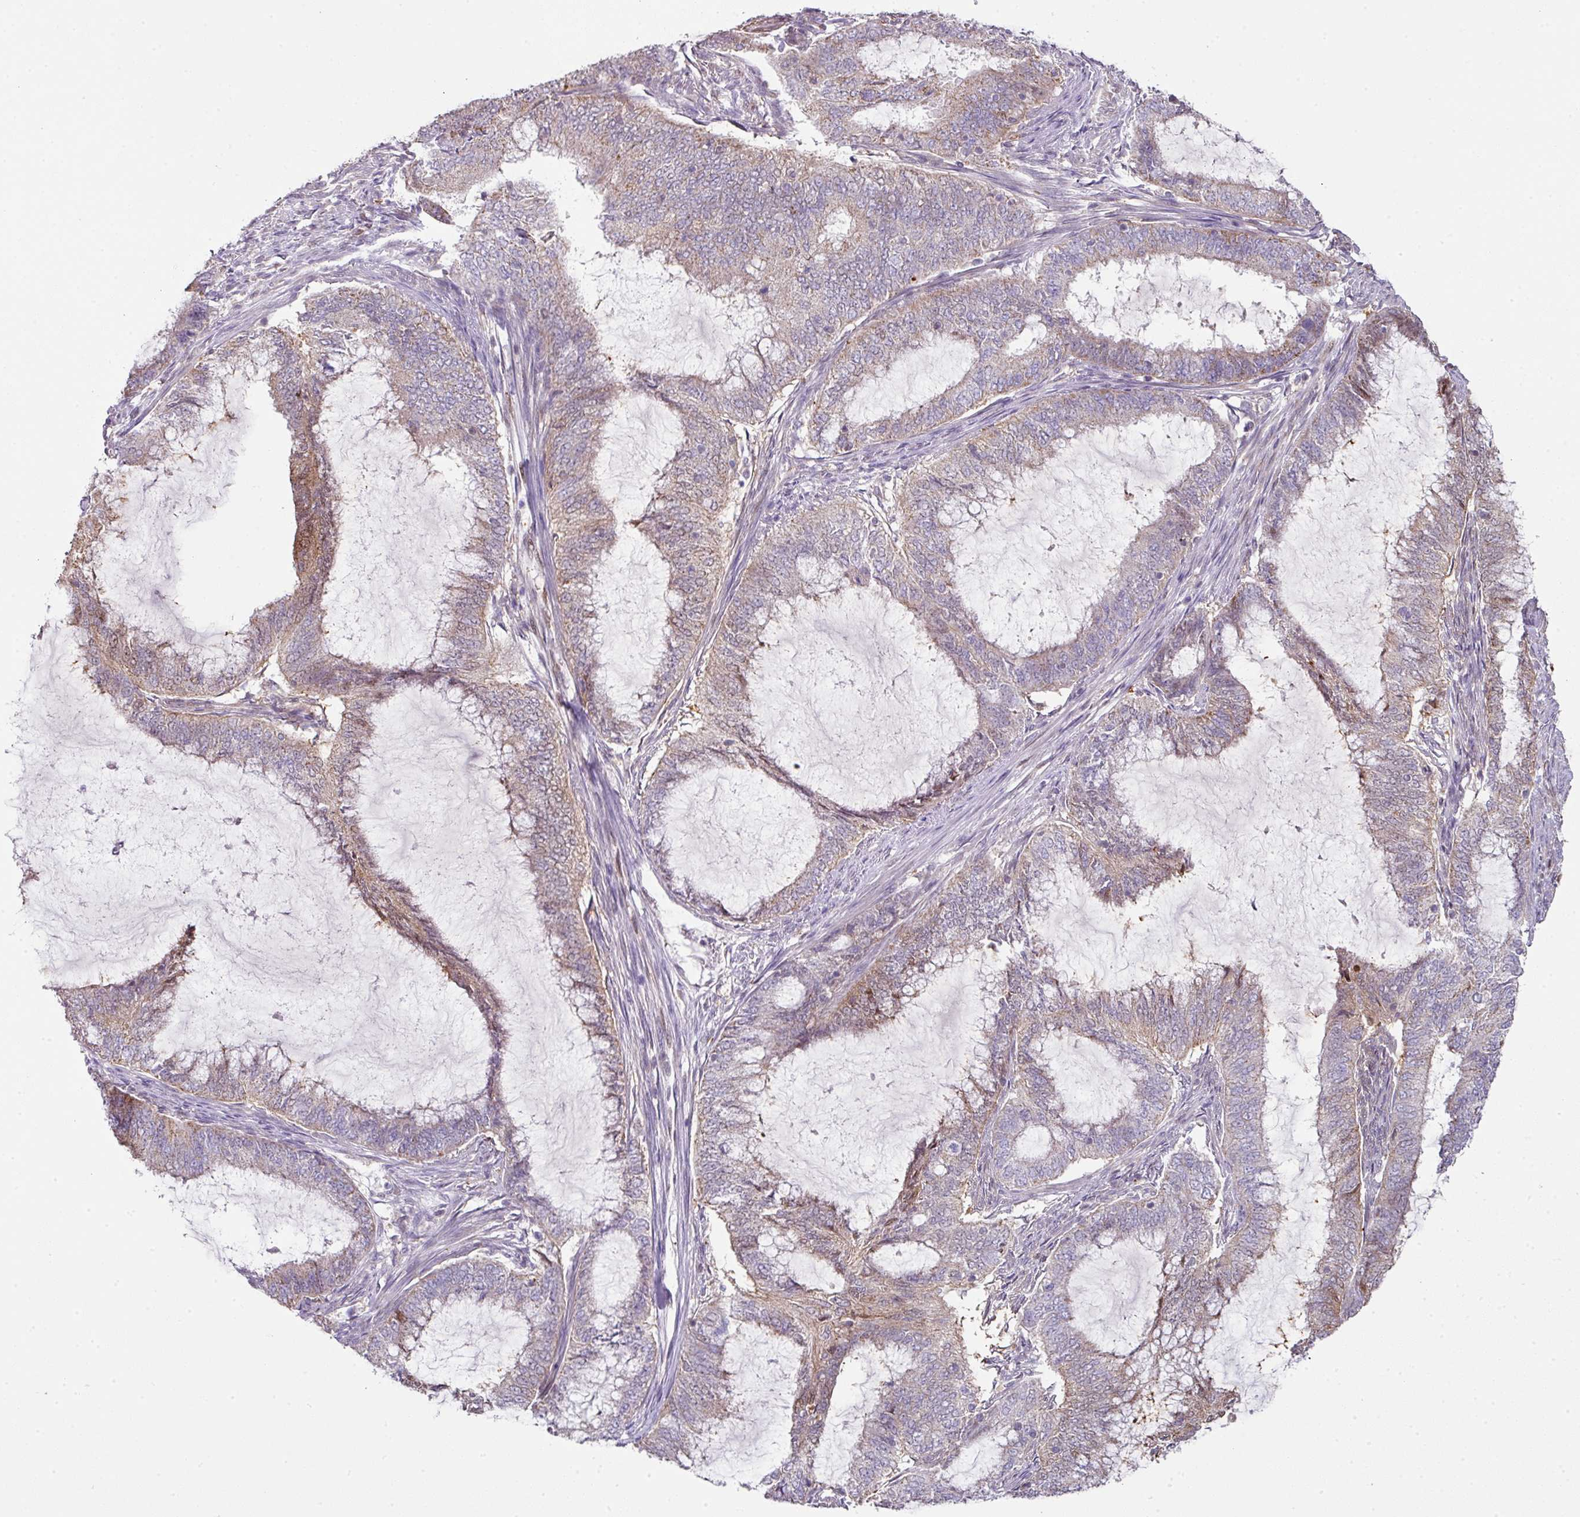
{"staining": {"intensity": "weak", "quantity": "25%-75%", "location": "cytoplasmic/membranous"}, "tissue": "endometrial cancer", "cell_type": "Tumor cells", "image_type": "cancer", "snomed": [{"axis": "morphology", "description": "Adenocarcinoma, NOS"}, {"axis": "topography", "description": "Endometrium"}], "caption": "This image shows immunohistochemistry (IHC) staining of human endometrial cancer, with low weak cytoplasmic/membranous staining in about 25%-75% of tumor cells.", "gene": "ANKRD18A", "patient": {"sex": "female", "age": 51}}